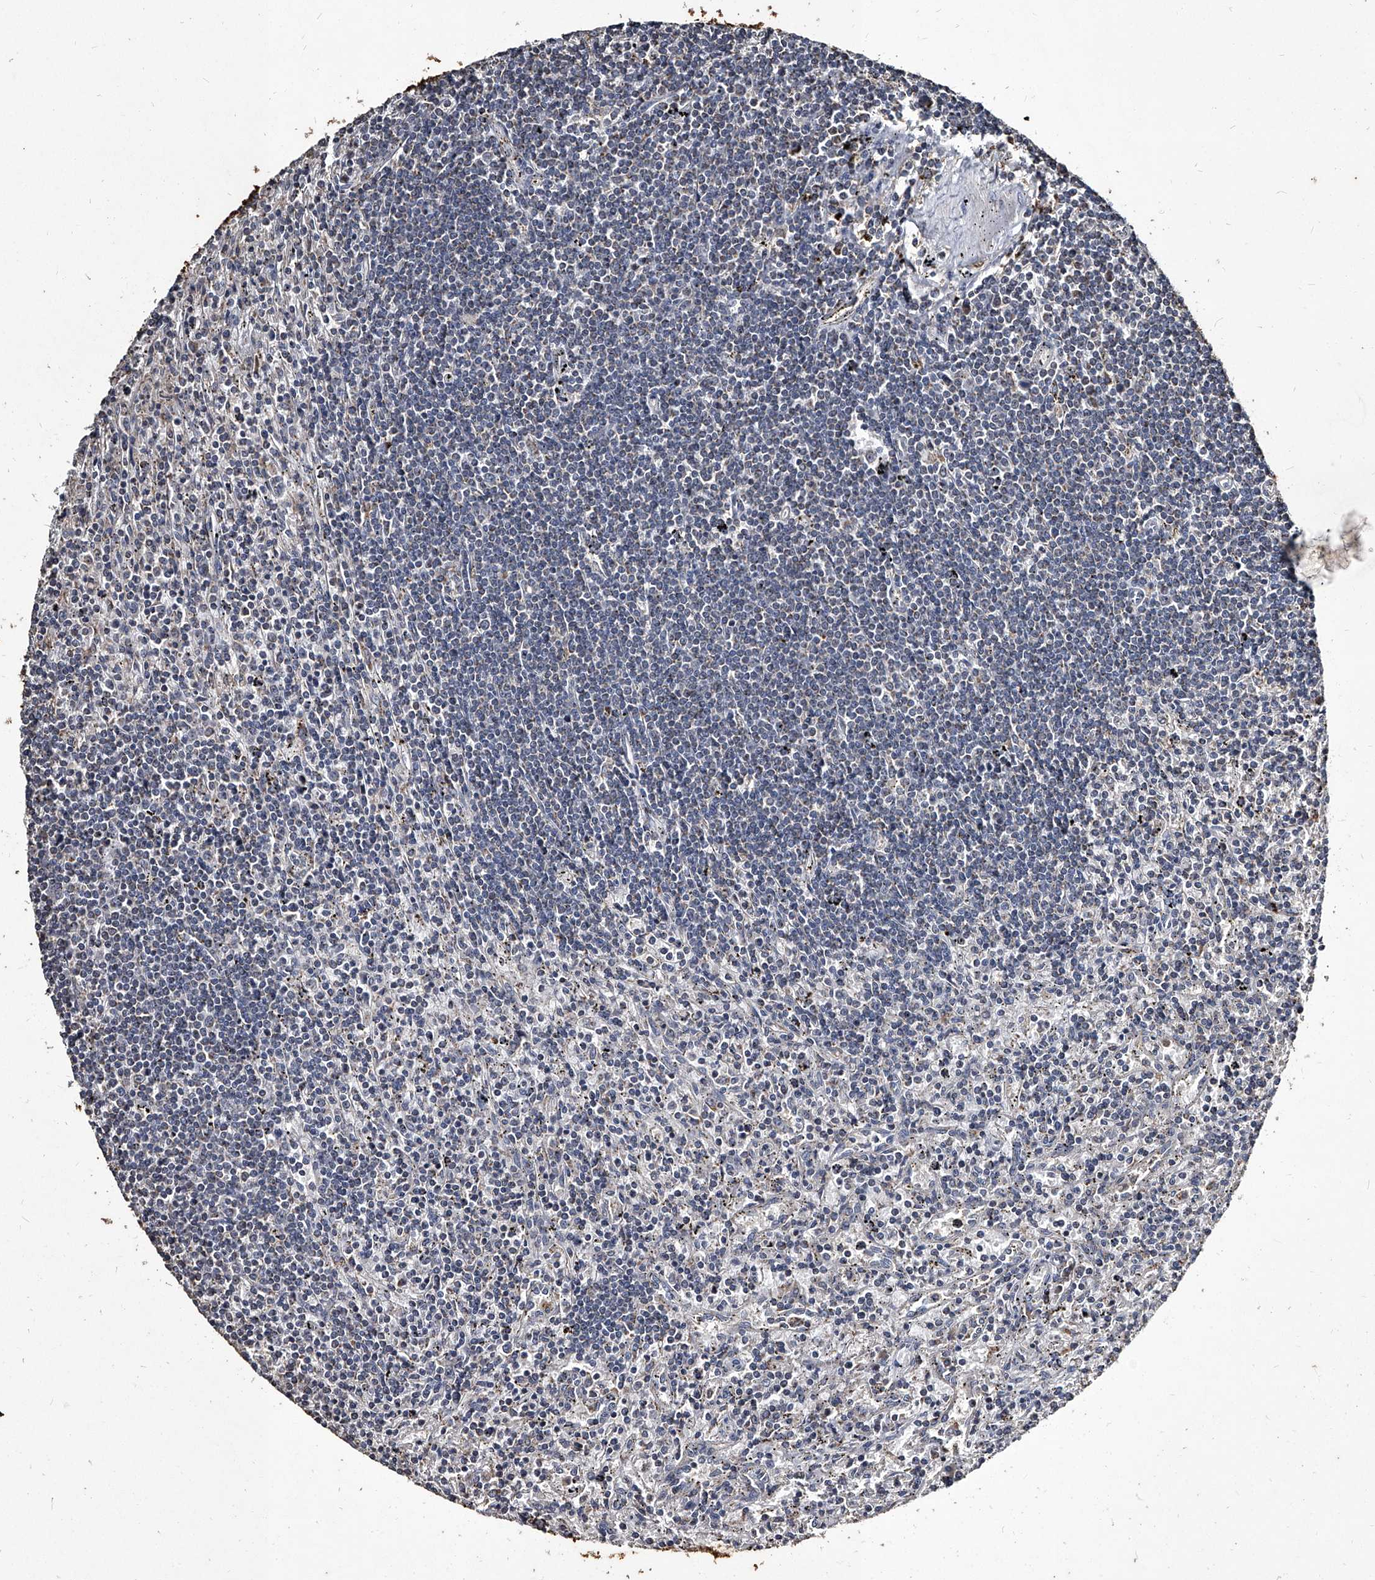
{"staining": {"intensity": "negative", "quantity": "none", "location": "none"}, "tissue": "lymphoma", "cell_type": "Tumor cells", "image_type": "cancer", "snomed": [{"axis": "morphology", "description": "Malignant lymphoma, non-Hodgkin's type, Low grade"}, {"axis": "topography", "description": "Spleen"}], "caption": "A high-resolution histopathology image shows IHC staining of lymphoma, which reveals no significant expression in tumor cells.", "gene": "GPR183", "patient": {"sex": "male", "age": 76}}